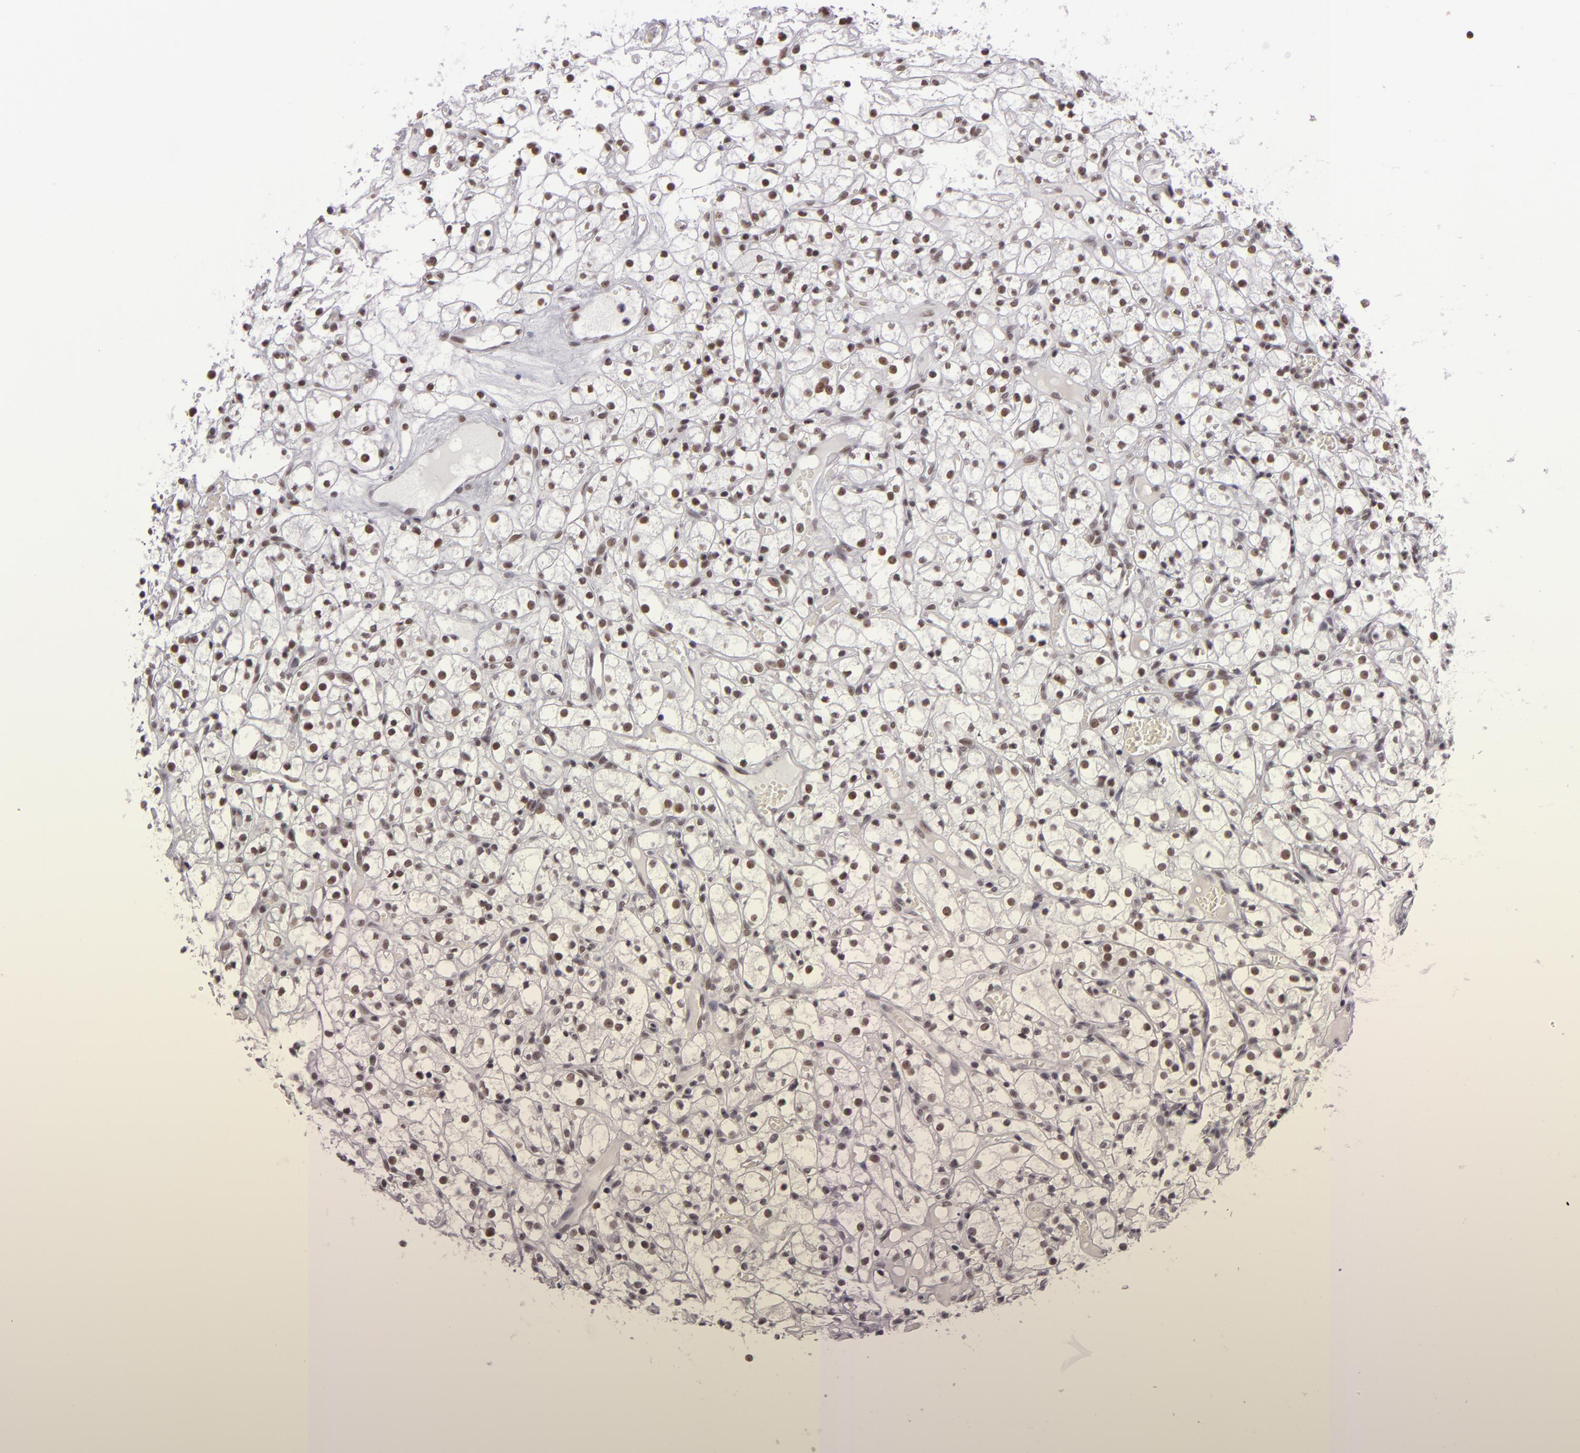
{"staining": {"intensity": "moderate", "quantity": ">75%", "location": "nuclear"}, "tissue": "renal cancer", "cell_type": "Tumor cells", "image_type": "cancer", "snomed": [{"axis": "morphology", "description": "Adenocarcinoma, NOS"}, {"axis": "topography", "description": "Kidney"}], "caption": "Immunohistochemical staining of renal adenocarcinoma demonstrates moderate nuclear protein expression in about >75% of tumor cells.", "gene": "BRD8", "patient": {"sex": "male", "age": 61}}